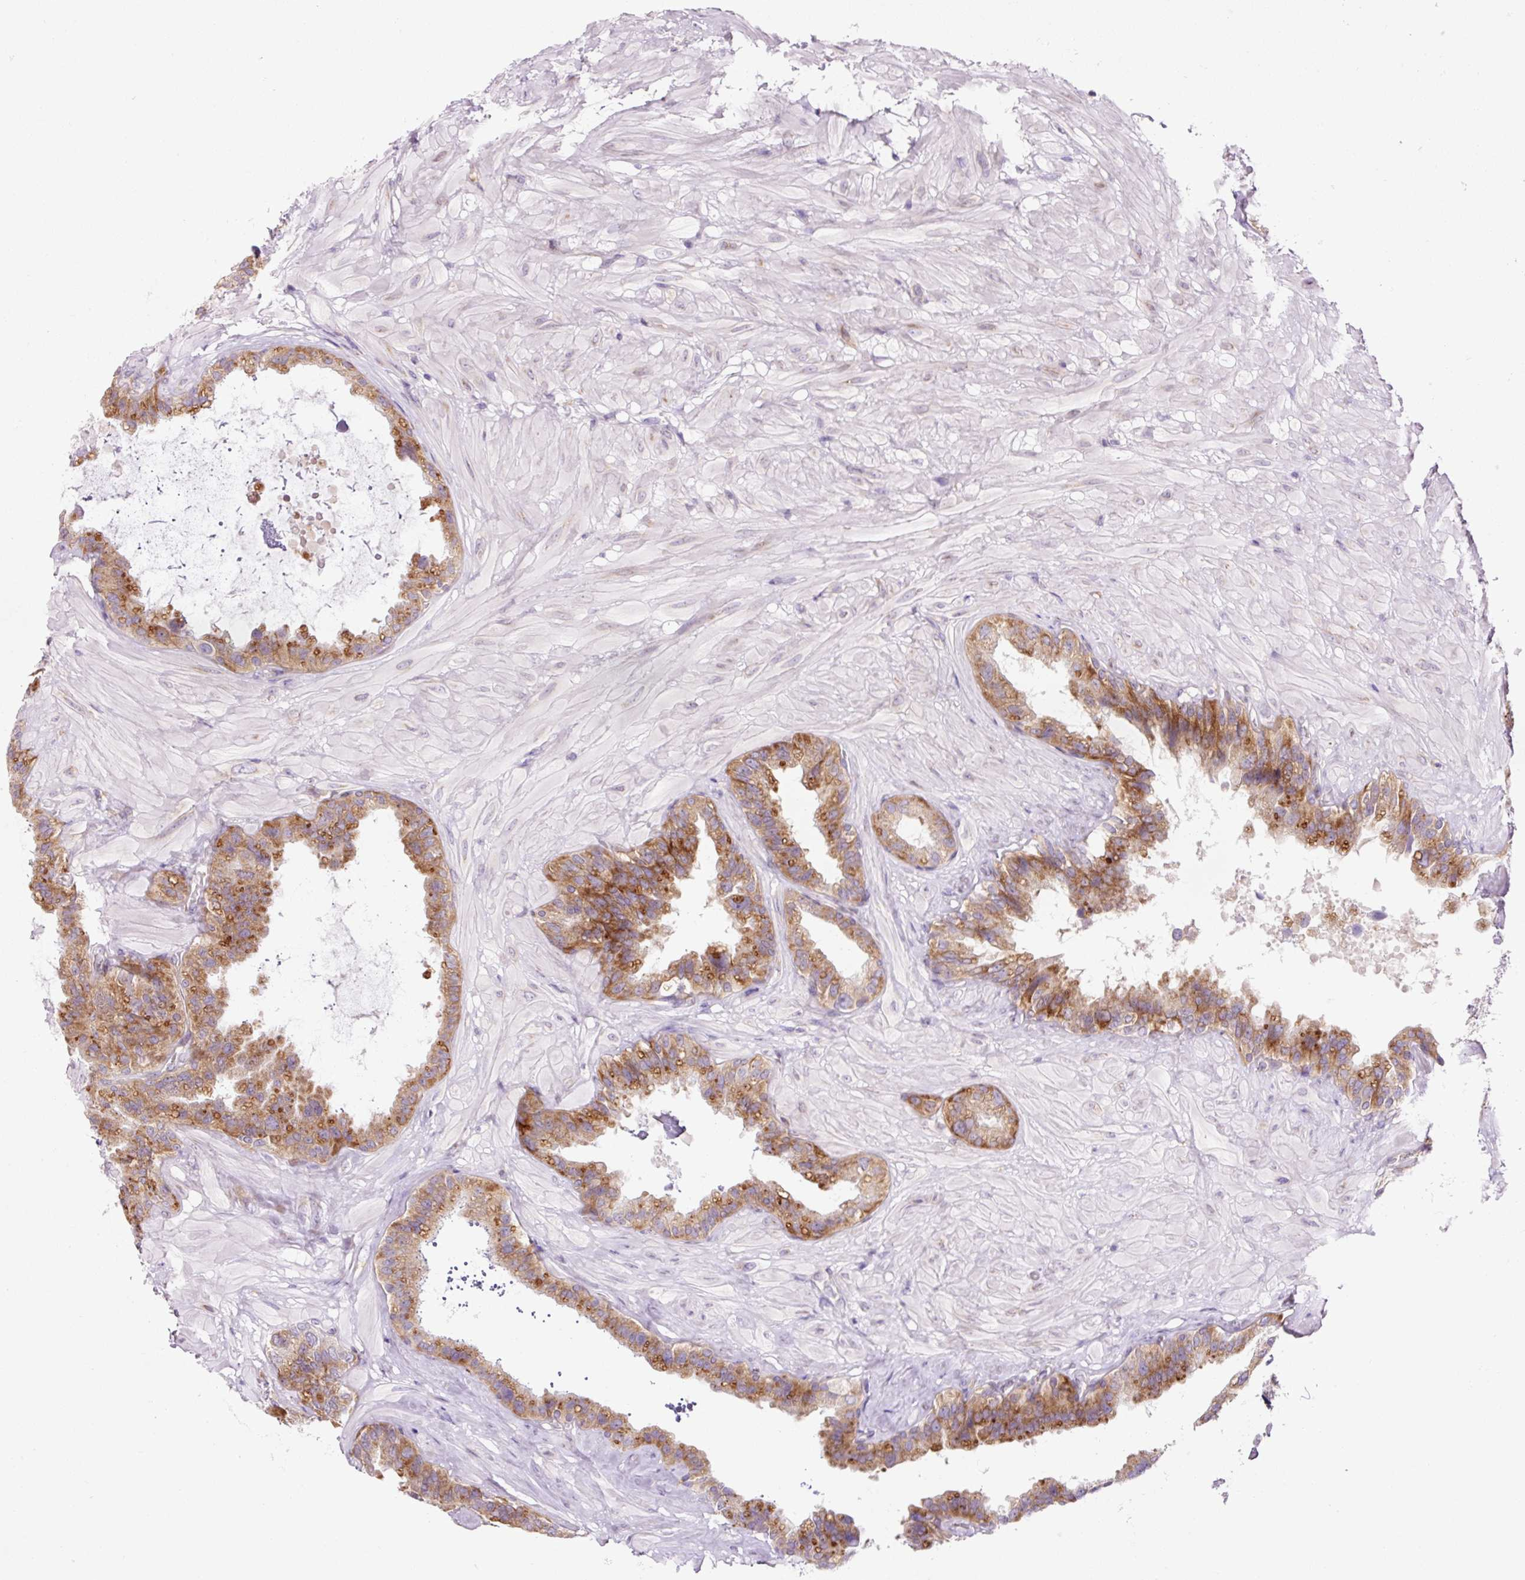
{"staining": {"intensity": "moderate", "quantity": "25%-75%", "location": "cytoplasmic/membranous"}, "tissue": "seminal vesicle", "cell_type": "Glandular cells", "image_type": "normal", "snomed": [{"axis": "morphology", "description": "Normal tissue, NOS"}, {"axis": "topography", "description": "Seminal veicle"}, {"axis": "topography", "description": "Peripheral nerve tissue"}], "caption": "Glandular cells reveal moderate cytoplasmic/membranous expression in about 25%-75% of cells in normal seminal vesicle. The protein of interest is shown in brown color, while the nuclei are stained blue.", "gene": "RPL41", "patient": {"sex": "male", "age": 76}}